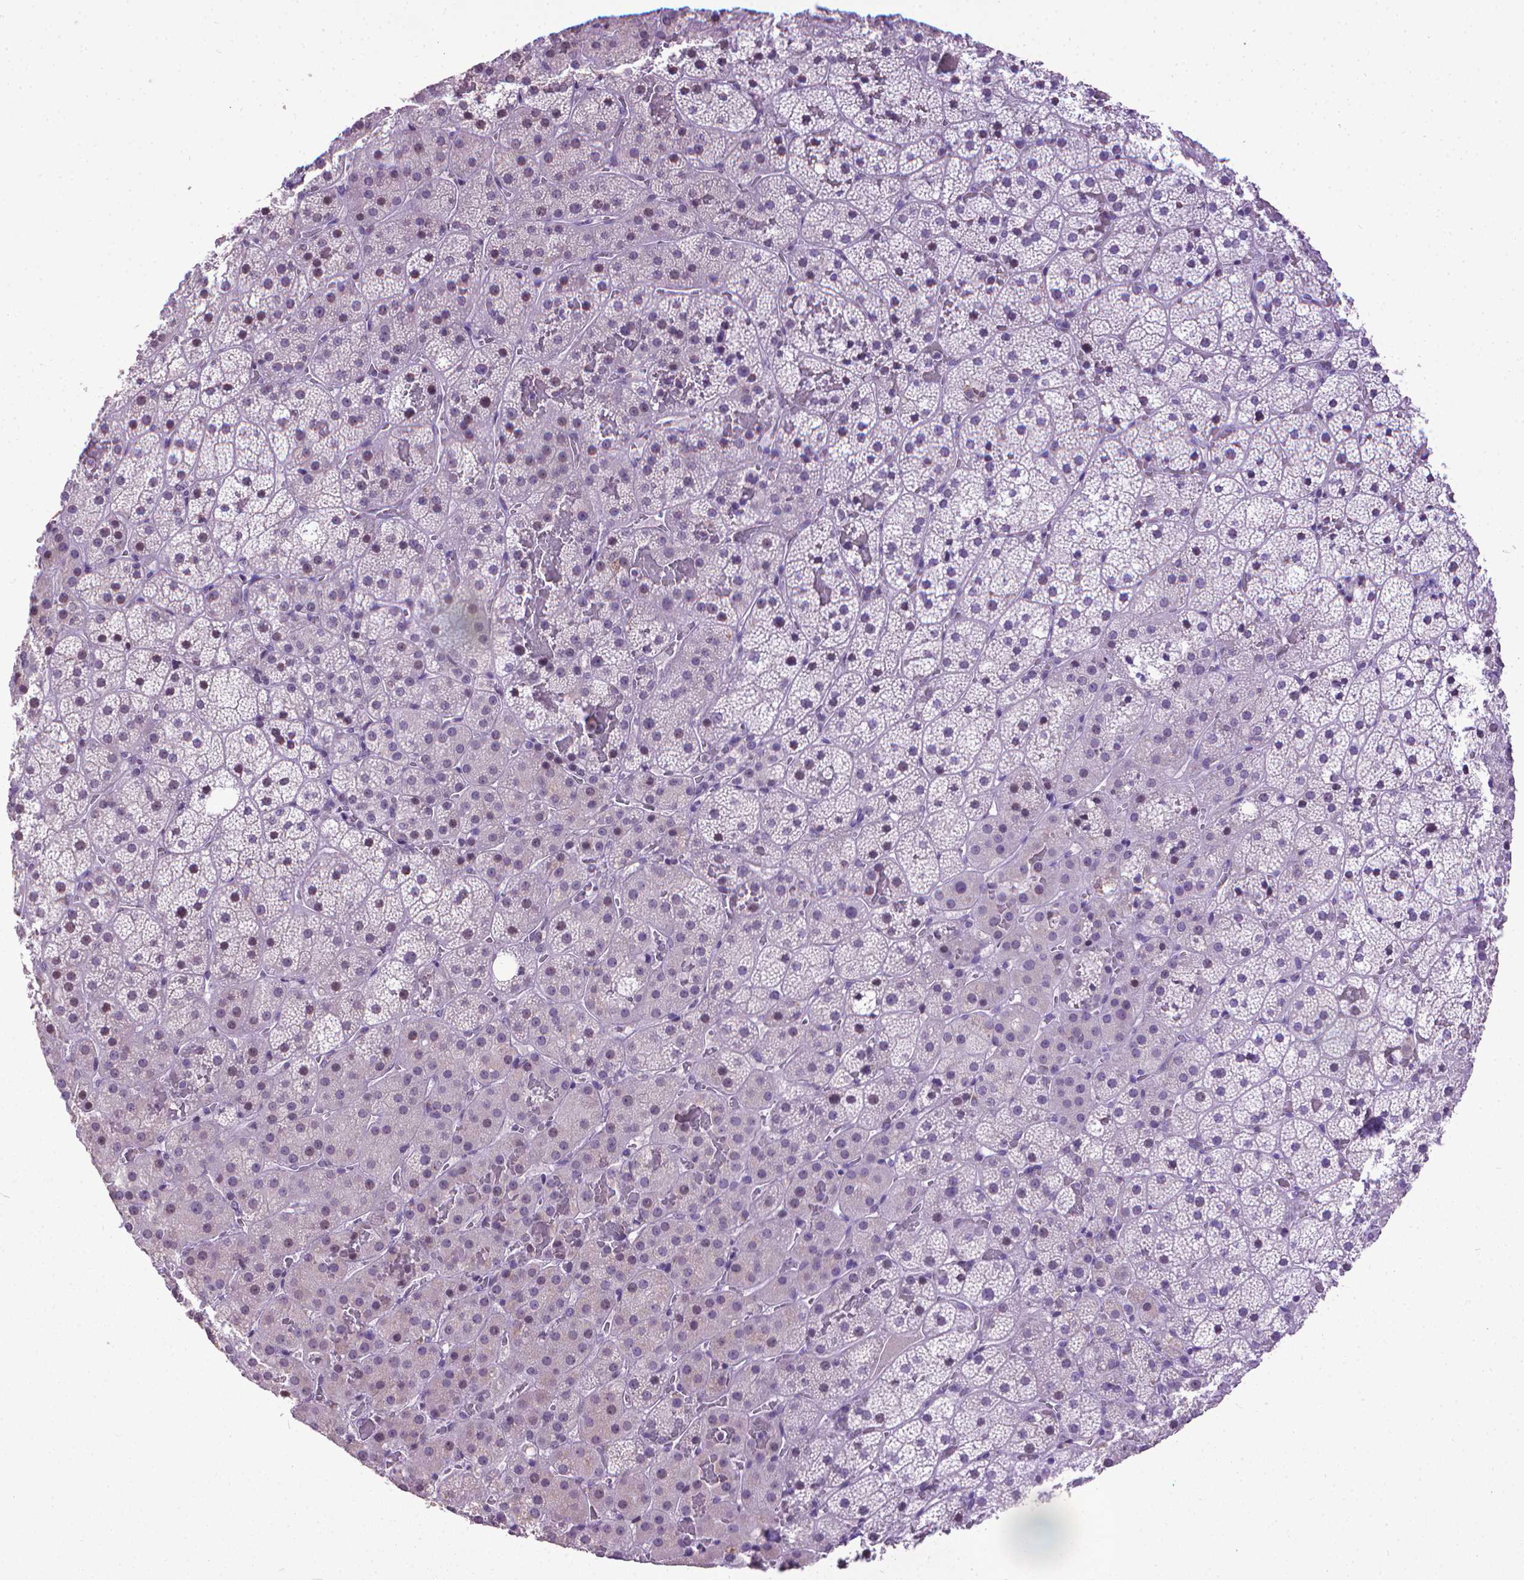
{"staining": {"intensity": "negative", "quantity": "none", "location": "none"}, "tissue": "adrenal gland", "cell_type": "Glandular cells", "image_type": "normal", "snomed": [{"axis": "morphology", "description": "Normal tissue, NOS"}, {"axis": "topography", "description": "Adrenal gland"}], "caption": "Protein analysis of unremarkable adrenal gland displays no significant positivity in glandular cells.", "gene": "KMO", "patient": {"sex": "male", "age": 53}}